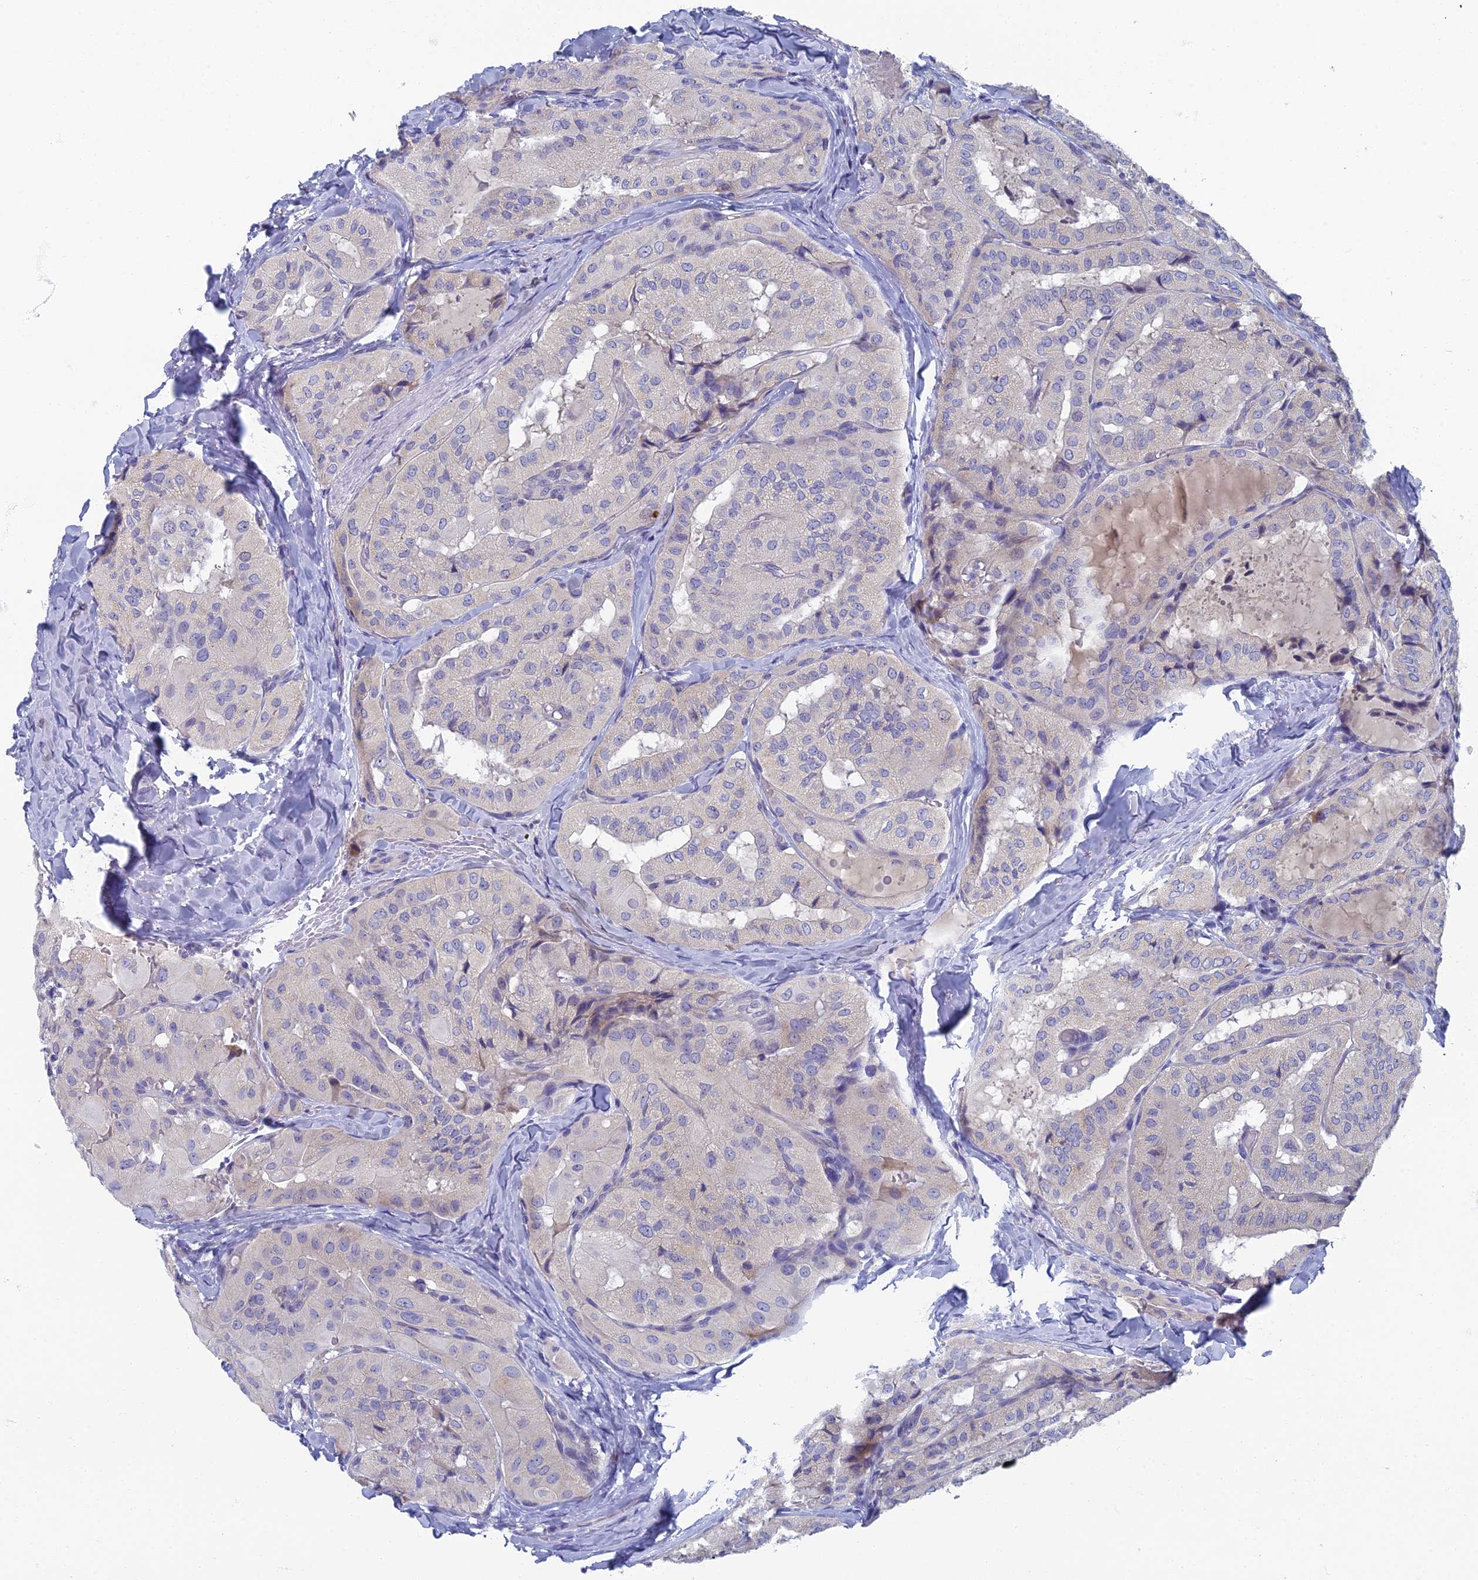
{"staining": {"intensity": "negative", "quantity": "none", "location": "none"}, "tissue": "thyroid cancer", "cell_type": "Tumor cells", "image_type": "cancer", "snomed": [{"axis": "morphology", "description": "Normal tissue, NOS"}, {"axis": "morphology", "description": "Papillary adenocarcinoma, NOS"}, {"axis": "topography", "description": "Thyroid gland"}], "caption": "The histopathology image reveals no significant staining in tumor cells of thyroid cancer (papillary adenocarcinoma).", "gene": "SPIN4", "patient": {"sex": "female", "age": 59}}